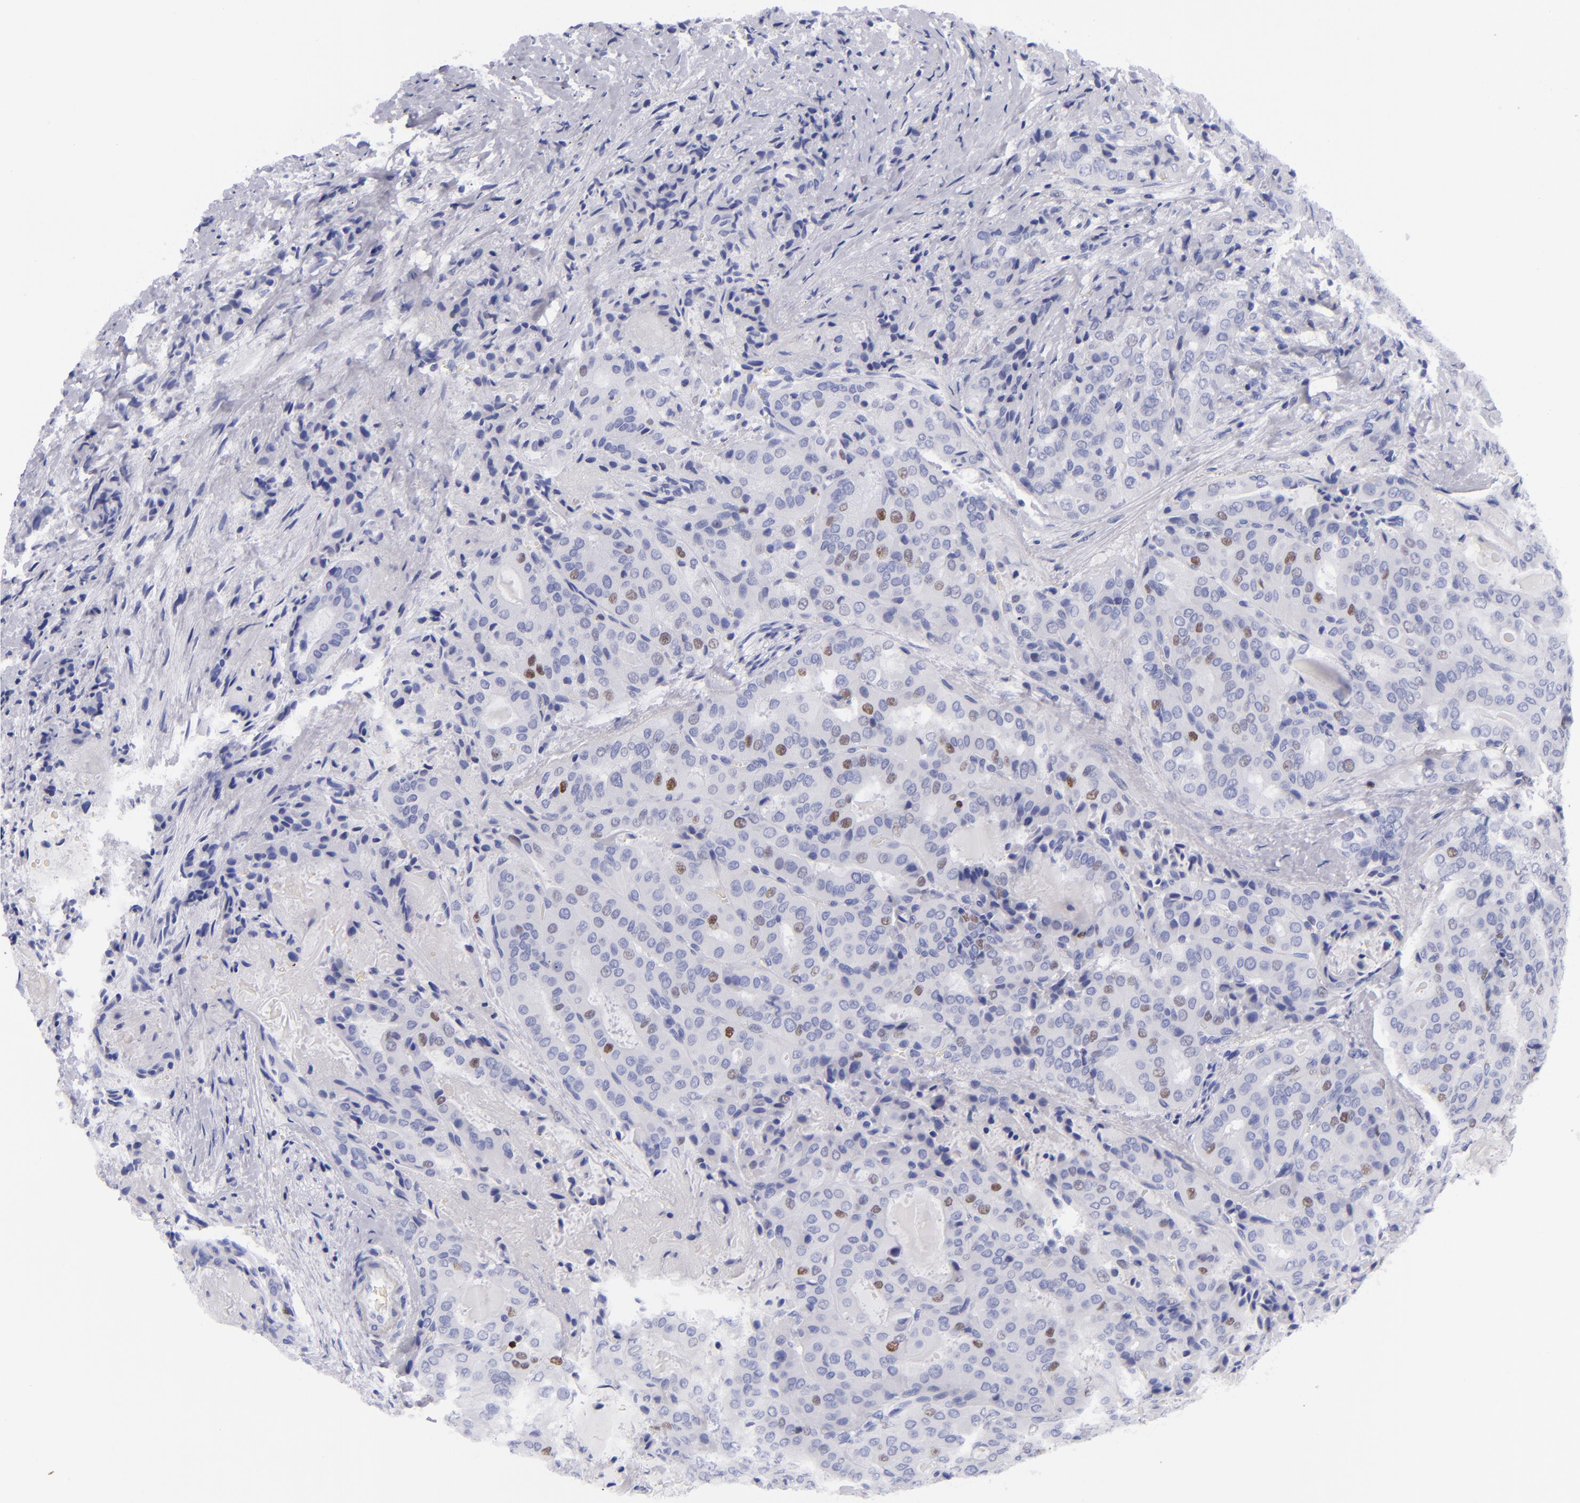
{"staining": {"intensity": "negative", "quantity": "none", "location": "none"}, "tissue": "thyroid cancer", "cell_type": "Tumor cells", "image_type": "cancer", "snomed": [{"axis": "morphology", "description": "Papillary adenocarcinoma, NOS"}, {"axis": "topography", "description": "Thyroid gland"}], "caption": "Tumor cells are negative for brown protein staining in thyroid cancer (papillary adenocarcinoma).", "gene": "MCM7", "patient": {"sex": "female", "age": 71}}